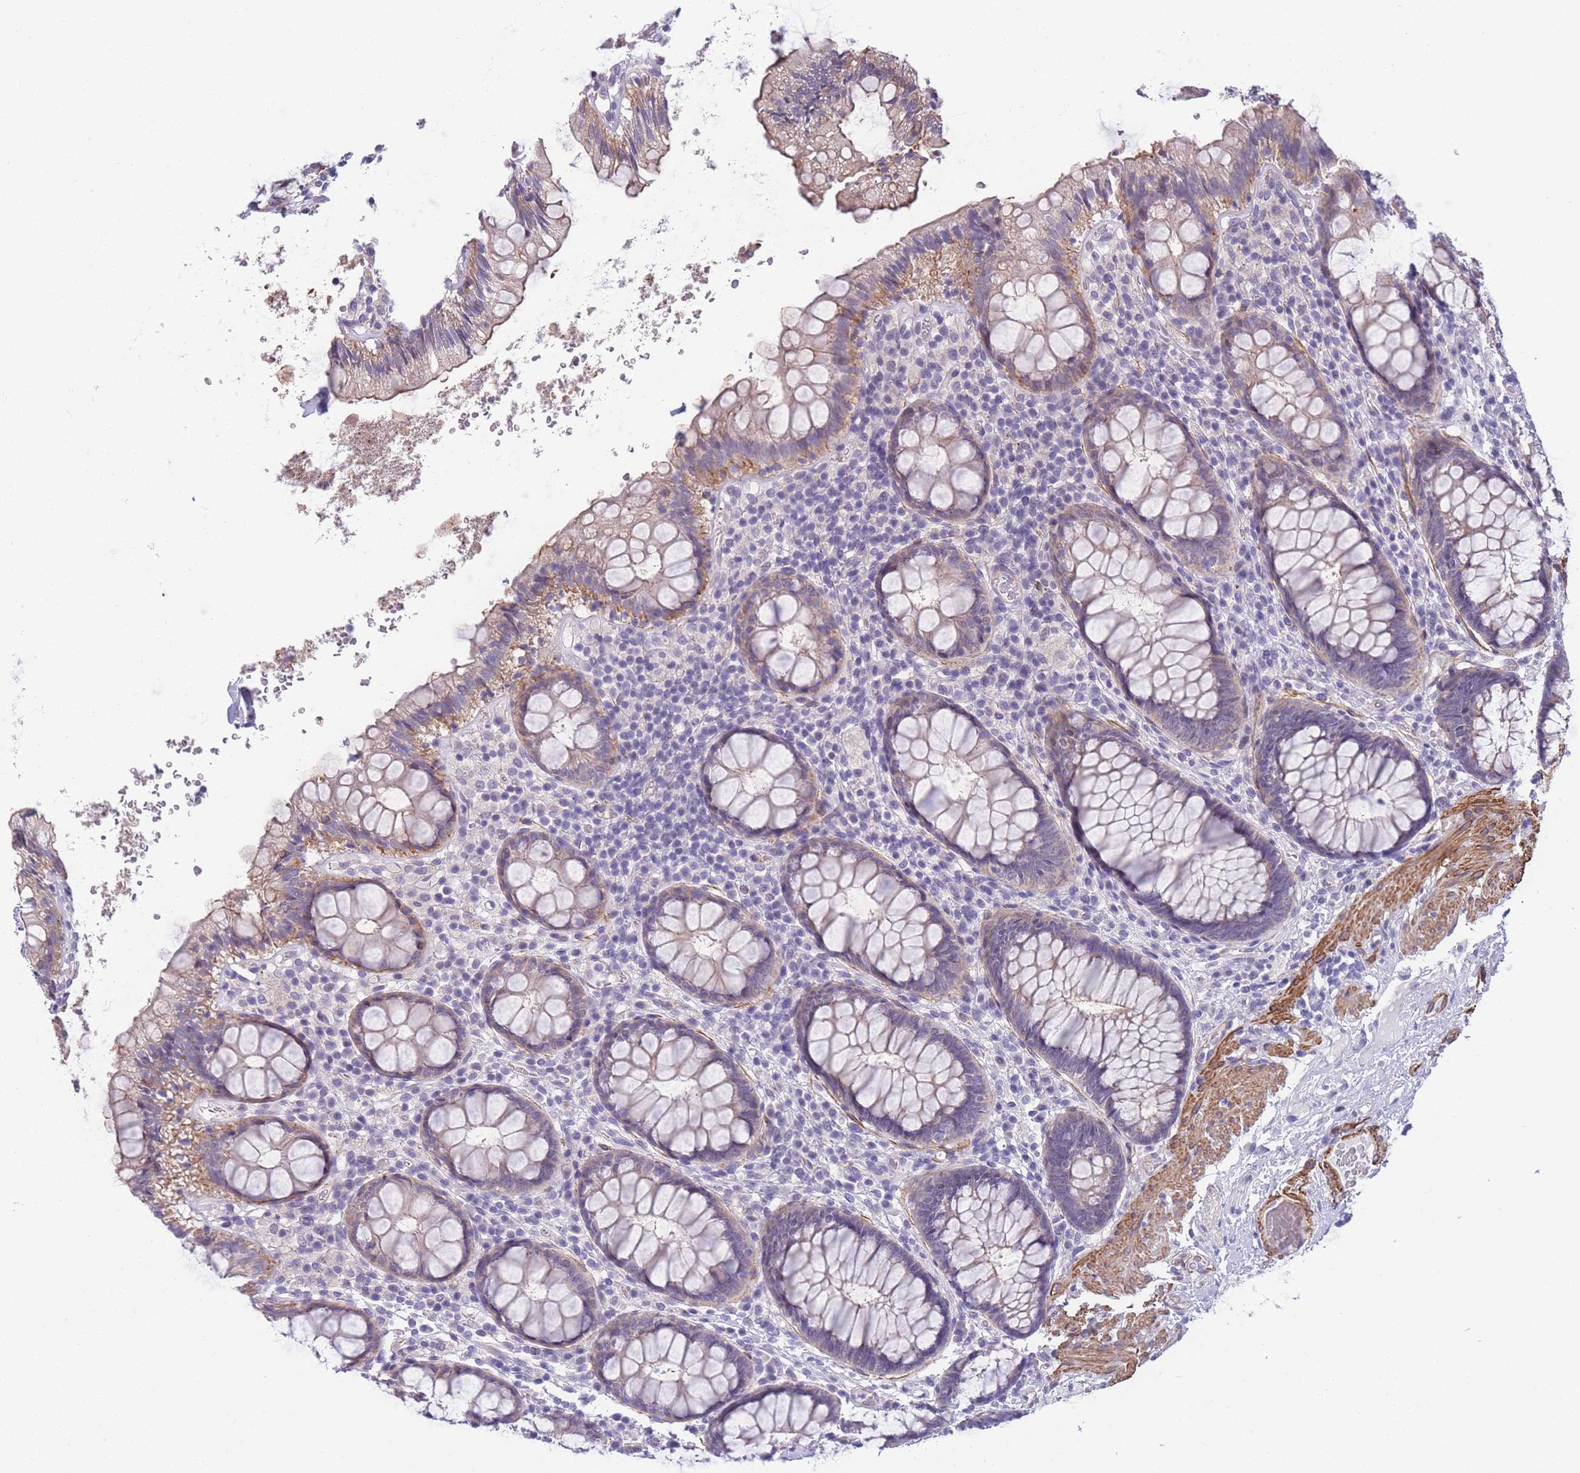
{"staining": {"intensity": "moderate", "quantity": "<25%", "location": "cytoplasmic/membranous"}, "tissue": "rectum", "cell_type": "Glandular cells", "image_type": "normal", "snomed": [{"axis": "morphology", "description": "Normal tissue, NOS"}, {"axis": "topography", "description": "Rectum"}], "caption": "Rectum was stained to show a protein in brown. There is low levels of moderate cytoplasmic/membranous staining in approximately <25% of glandular cells. (brown staining indicates protein expression, while blue staining denotes nuclei).", "gene": "FAM124A", "patient": {"sex": "male", "age": 83}}